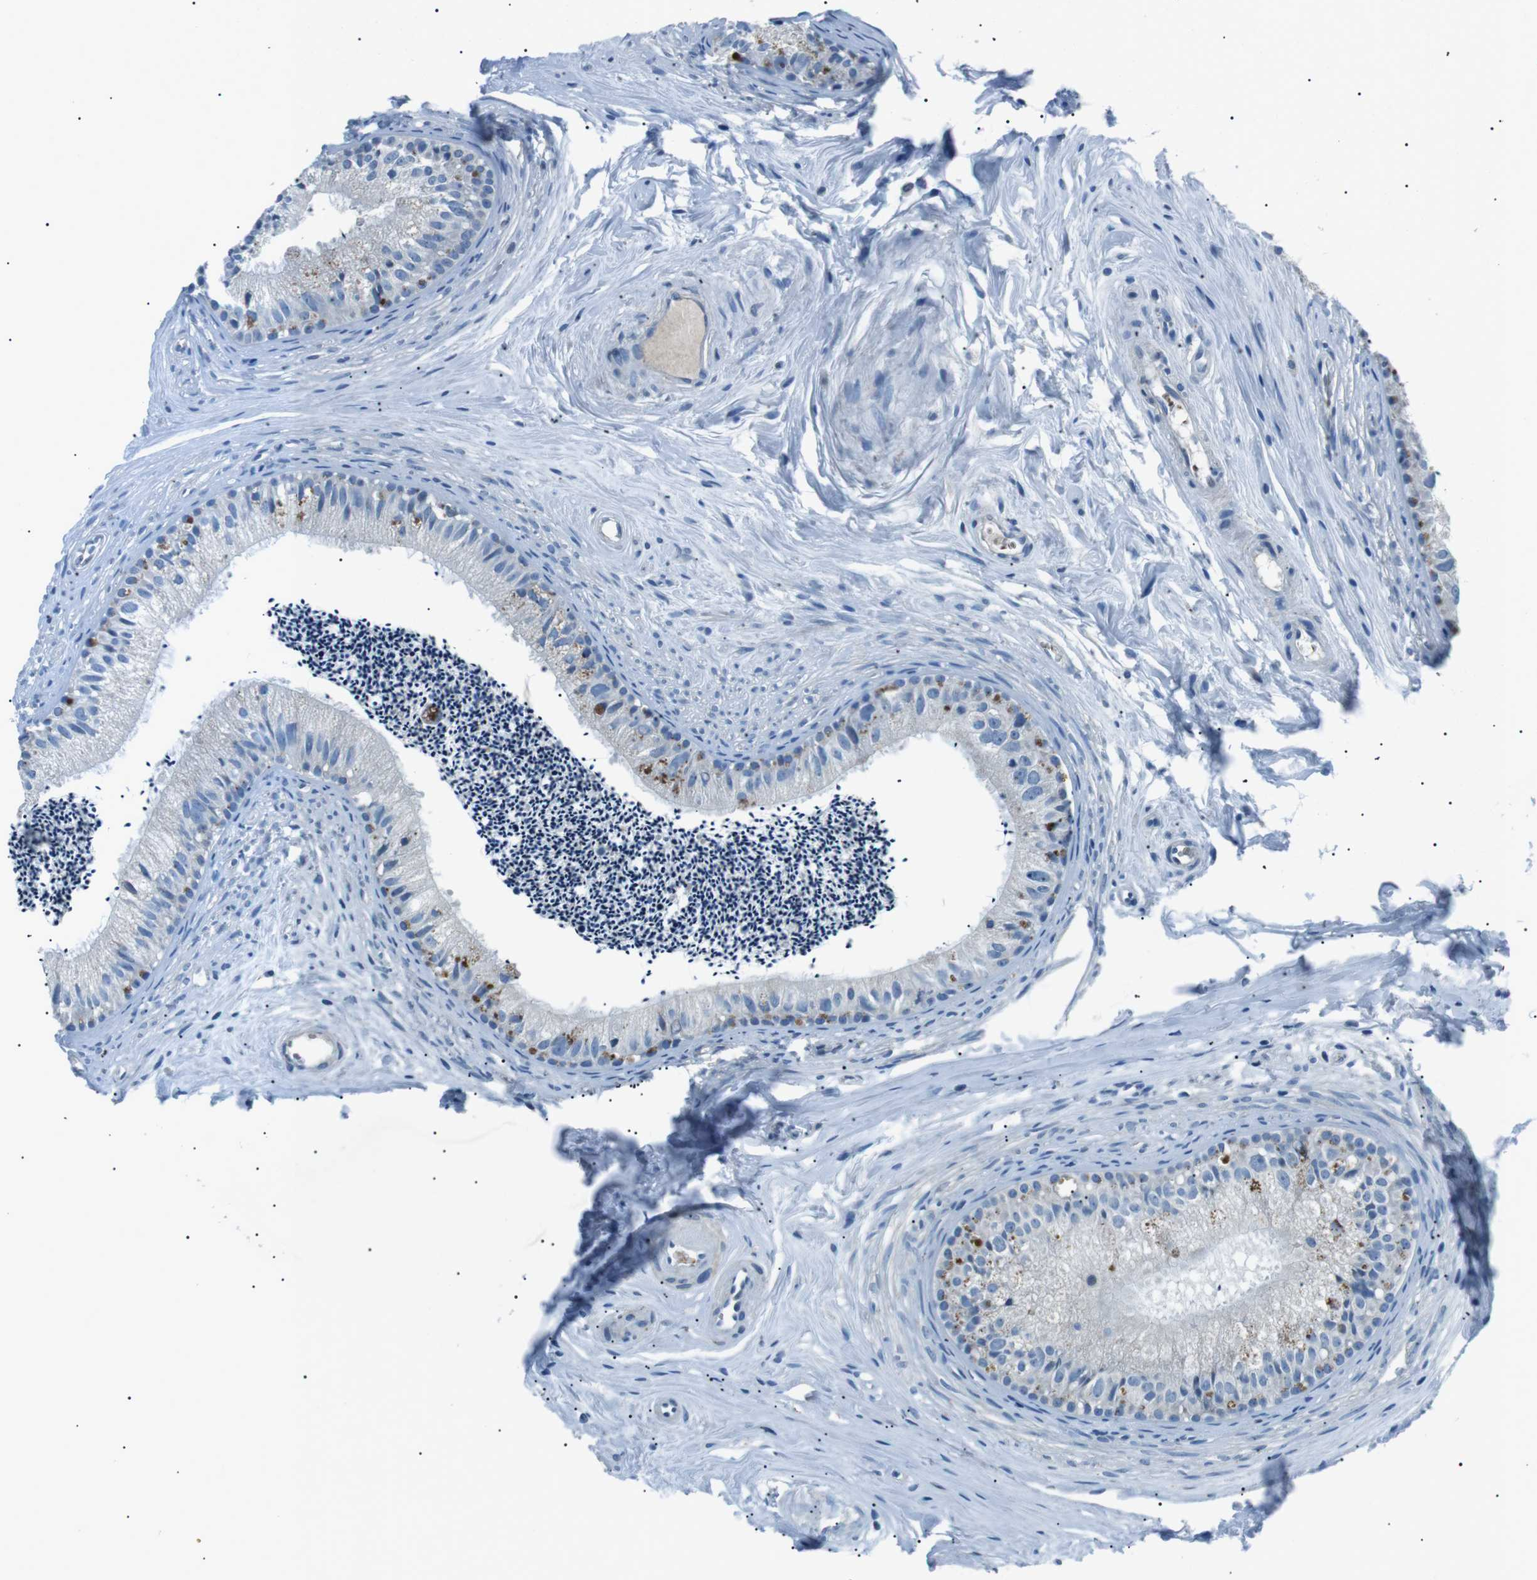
{"staining": {"intensity": "moderate", "quantity": "25%-75%", "location": "cytoplasmic/membranous"}, "tissue": "epididymis", "cell_type": "Glandular cells", "image_type": "normal", "snomed": [{"axis": "morphology", "description": "Normal tissue, NOS"}, {"axis": "topography", "description": "Epididymis"}], "caption": "Immunohistochemical staining of normal epididymis shows medium levels of moderate cytoplasmic/membranous positivity in about 25%-75% of glandular cells.", "gene": "ST6GAL1", "patient": {"sex": "male", "age": 56}}